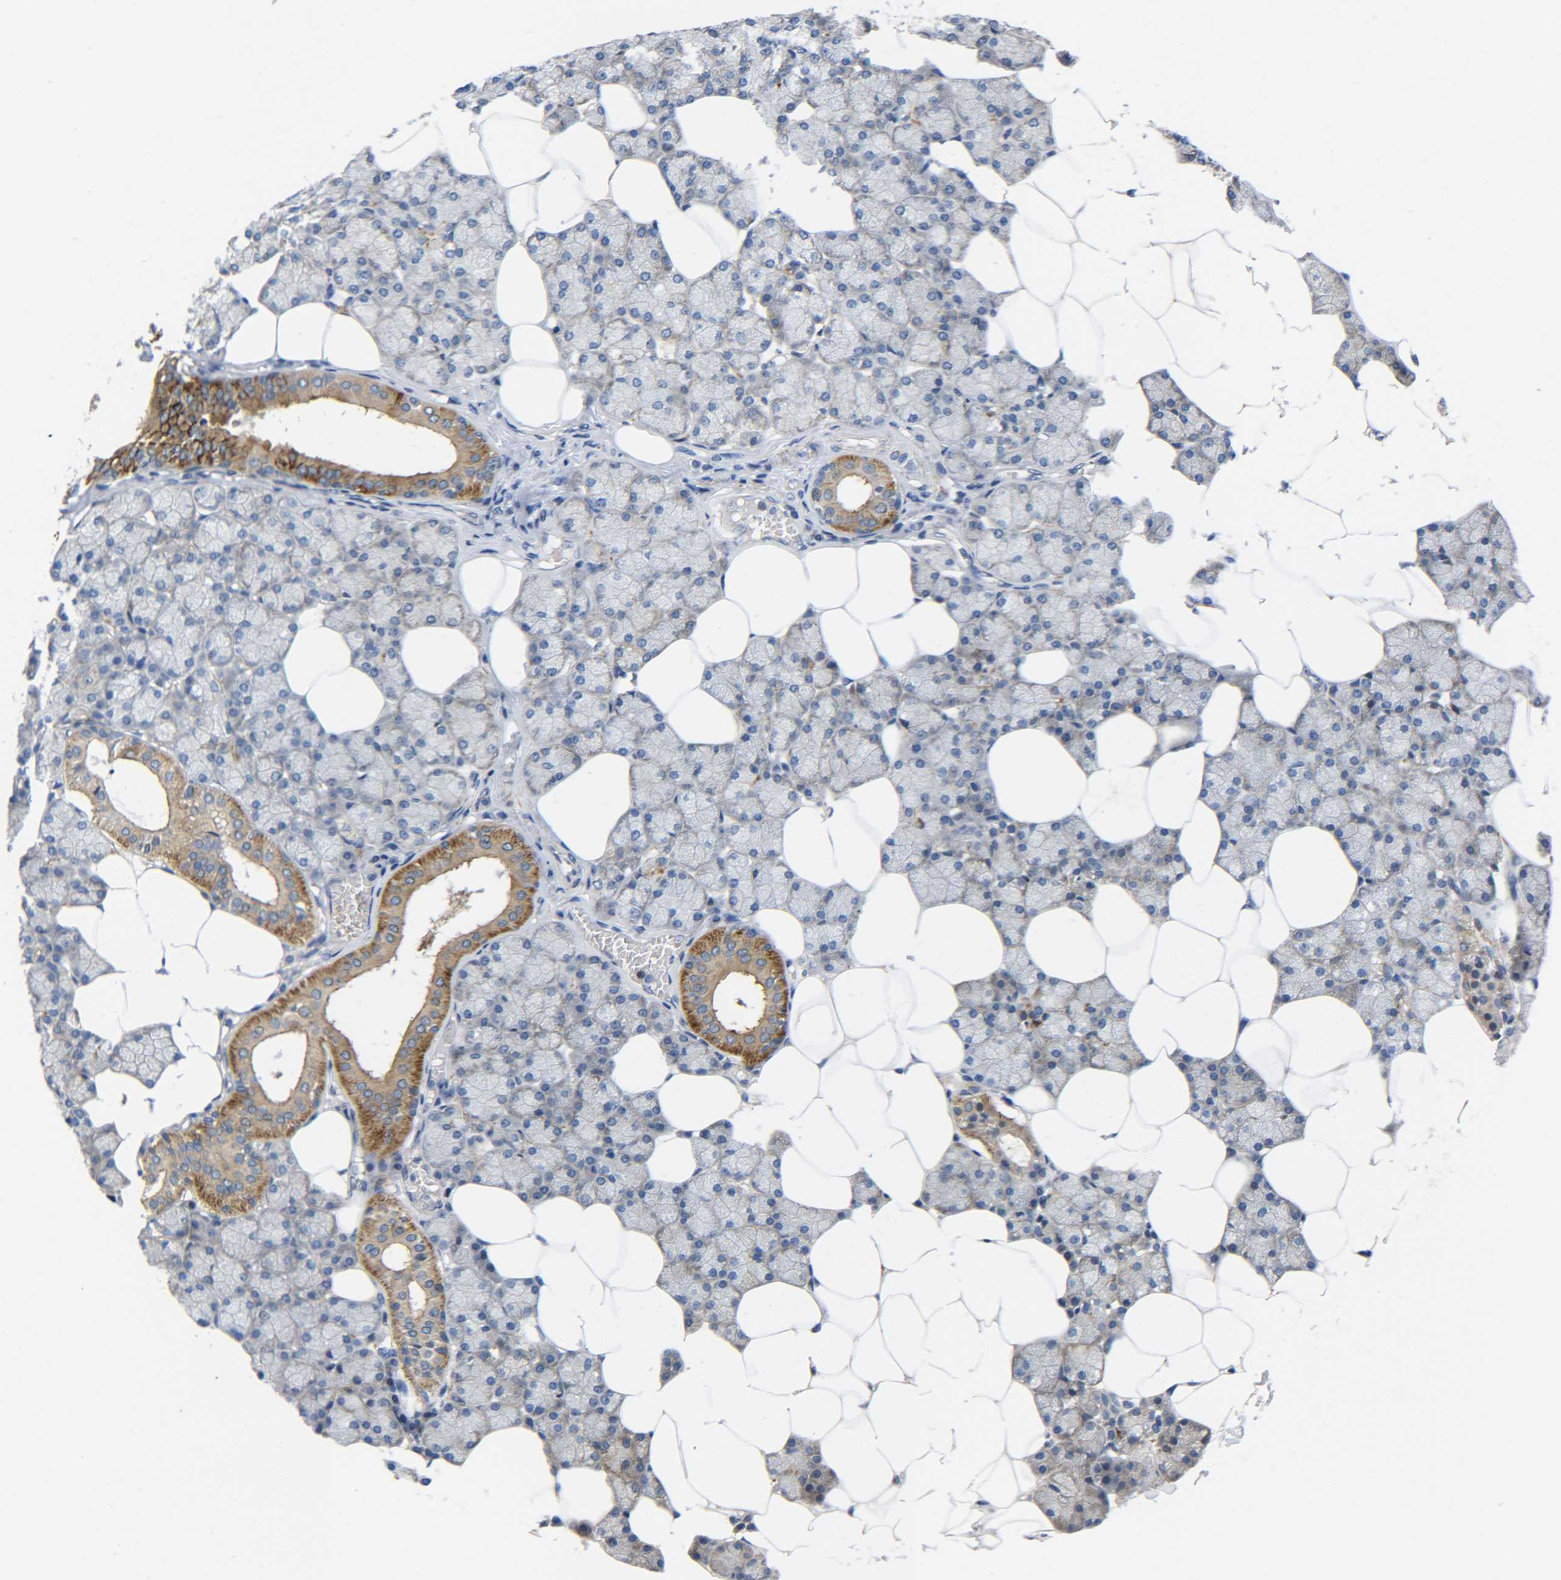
{"staining": {"intensity": "strong", "quantity": "25%-75%", "location": "cytoplasmic/membranous"}, "tissue": "salivary gland", "cell_type": "Glandular cells", "image_type": "normal", "snomed": [{"axis": "morphology", "description": "Normal tissue, NOS"}, {"axis": "topography", "description": "Salivary gland"}], "caption": "A brown stain labels strong cytoplasmic/membranous expression of a protein in glandular cells of benign salivary gland.", "gene": "CMTM1", "patient": {"sex": "male", "age": 62}}